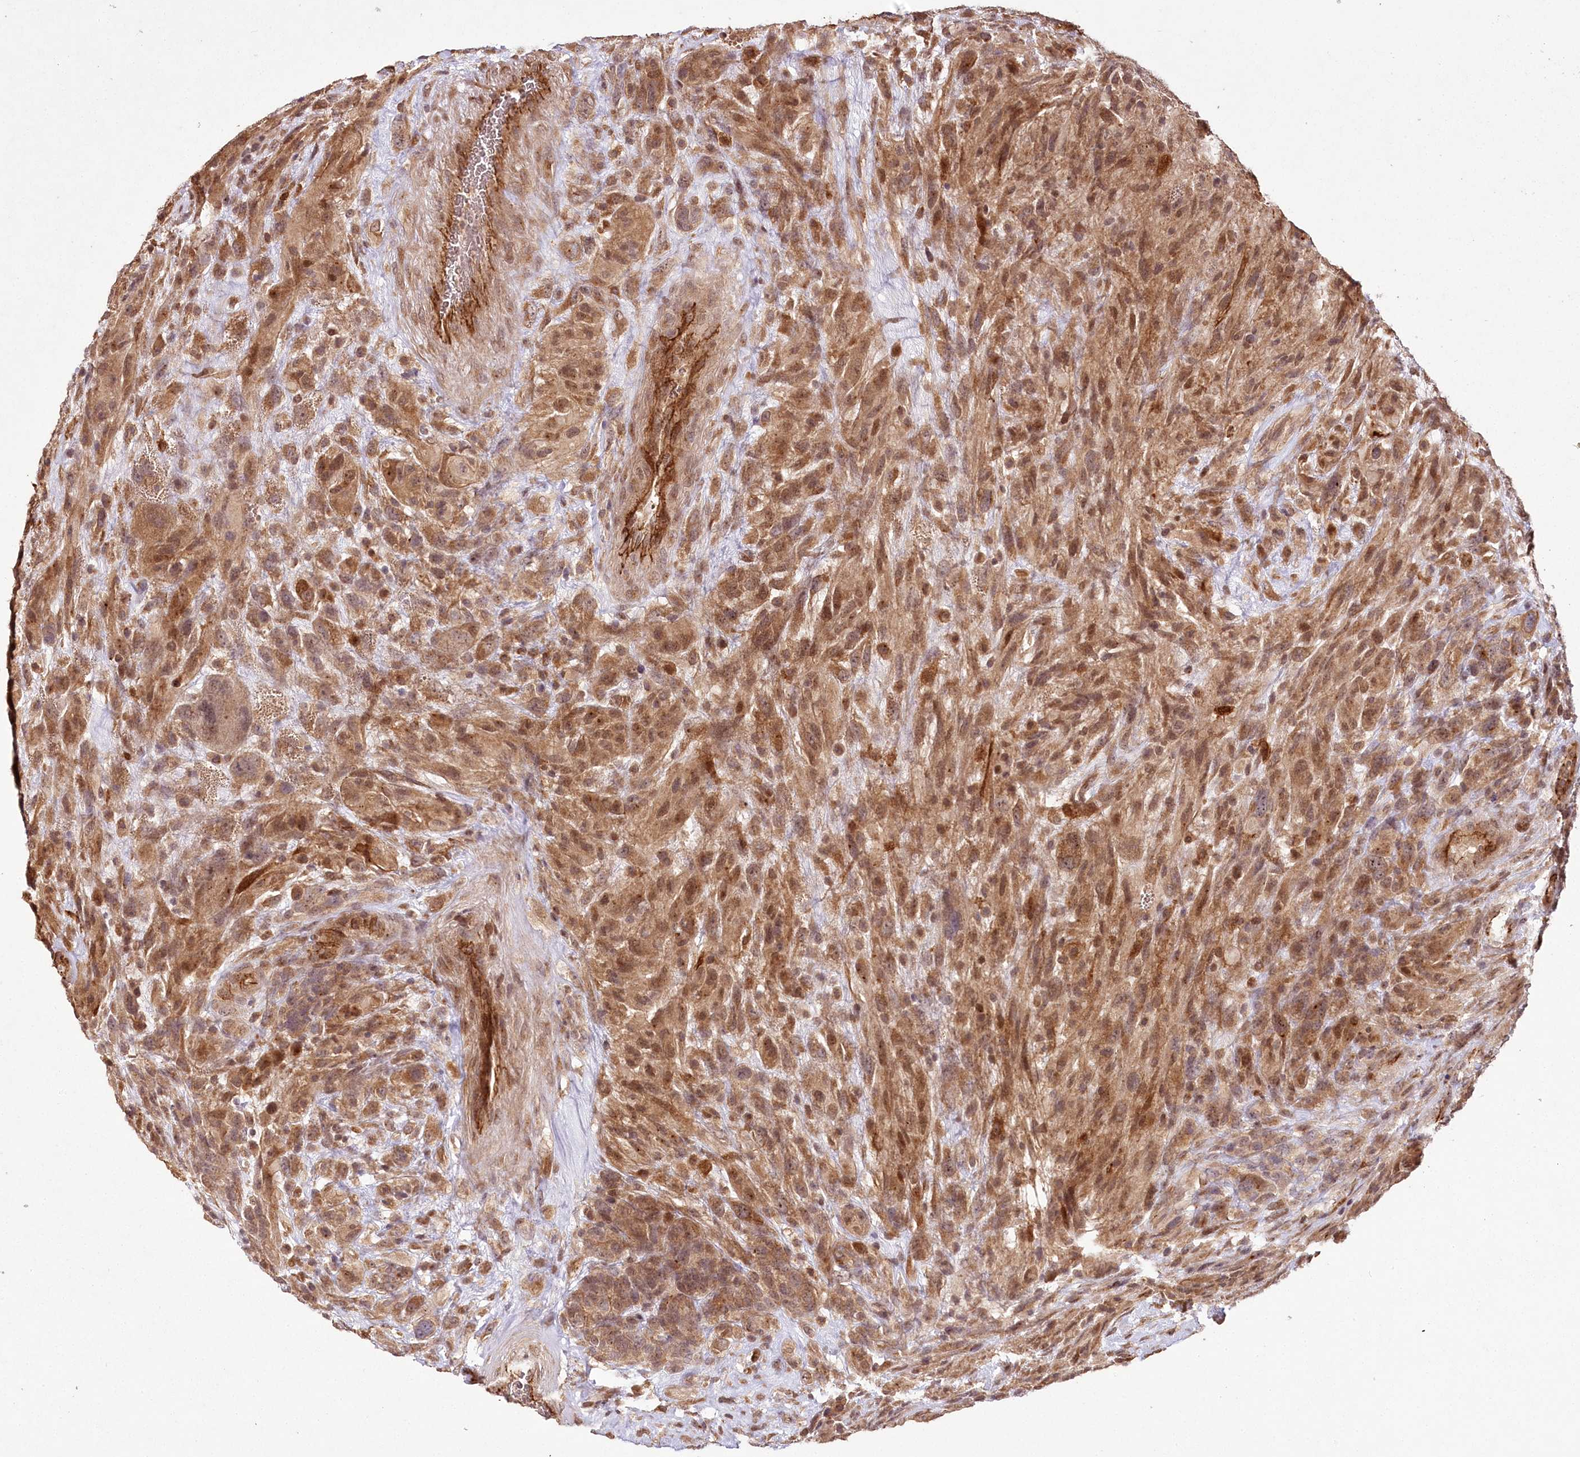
{"staining": {"intensity": "moderate", "quantity": ">75%", "location": "cytoplasmic/membranous,nuclear"}, "tissue": "glioma", "cell_type": "Tumor cells", "image_type": "cancer", "snomed": [{"axis": "morphology", "description": "Glioma, malignant, High grade"}, {"axis": "topography", "description": "Brain"}], "caption": "Glioma was stained to show a protein in brown. There is medium levels of moderate cytoplasmic/membranous and nuclear staining in approximately >75% of tumor cells.", "gene": "ALKBH8", "patient": {"sex": "male", "age": 61}}